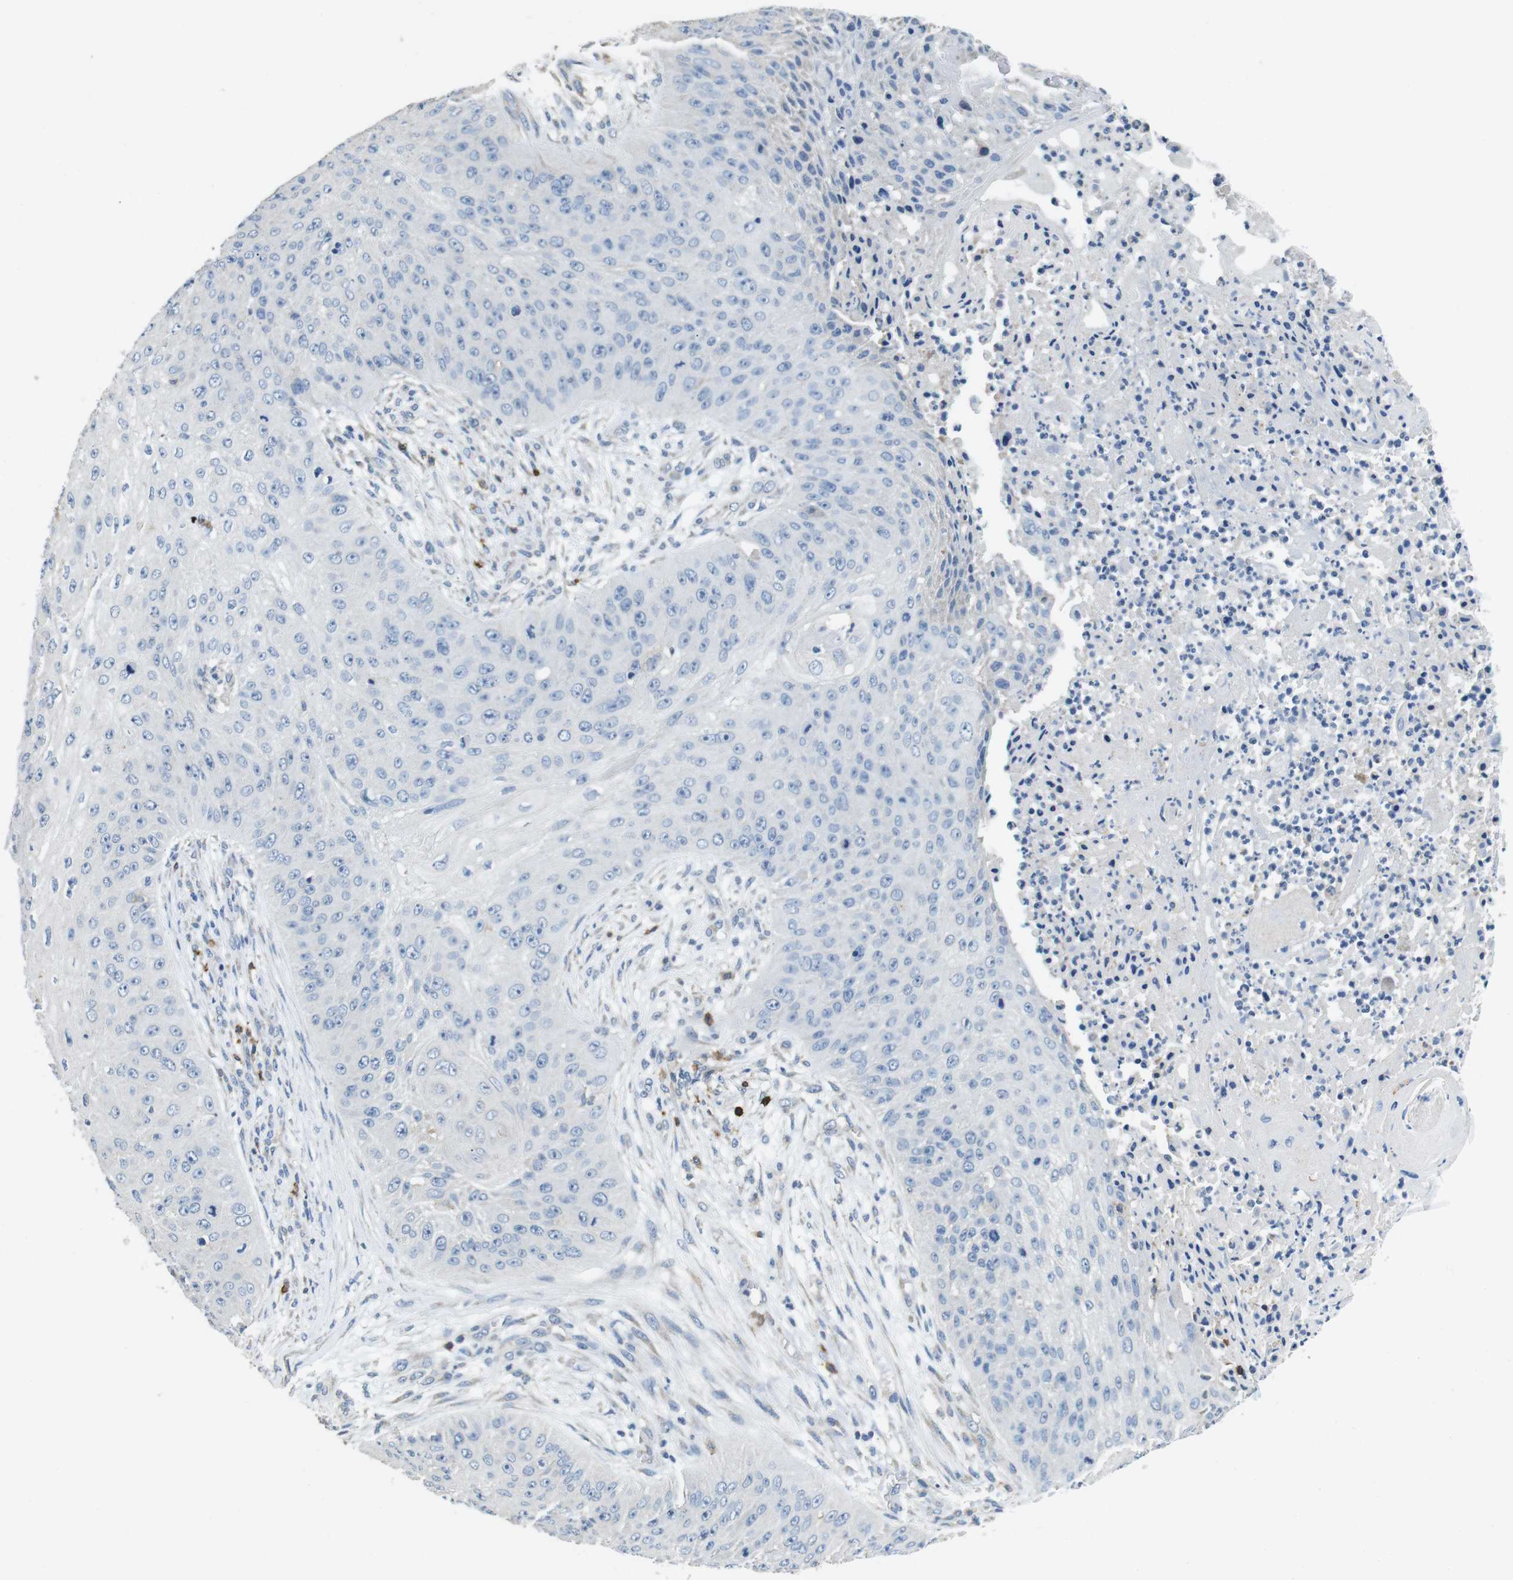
{"staining": {"intensity": "negative", "quantity": "none", "location": "none"}, "tissue": "skin cancer", "cell_type": "Tumor cells", "image_type": "cancer", "snomed": [{"axis": "morphology", "description": "Squamous cell carcinoma, NOS"}, {"axis": "topography", "description": "Skin"}], "caption": "Immunohistochemistry micrograph of neoplastic tissue: human skin cancer (squamous cell carcinoma) stained with DAB exhibits no significant protein positivity in tumor cells. (DAB (3,3'-diaminobenzidine) IHC visualized using brightfield microscopy, high magnification).", "gene": "CD6", "patient": {"sex": "female", "age": 80}}